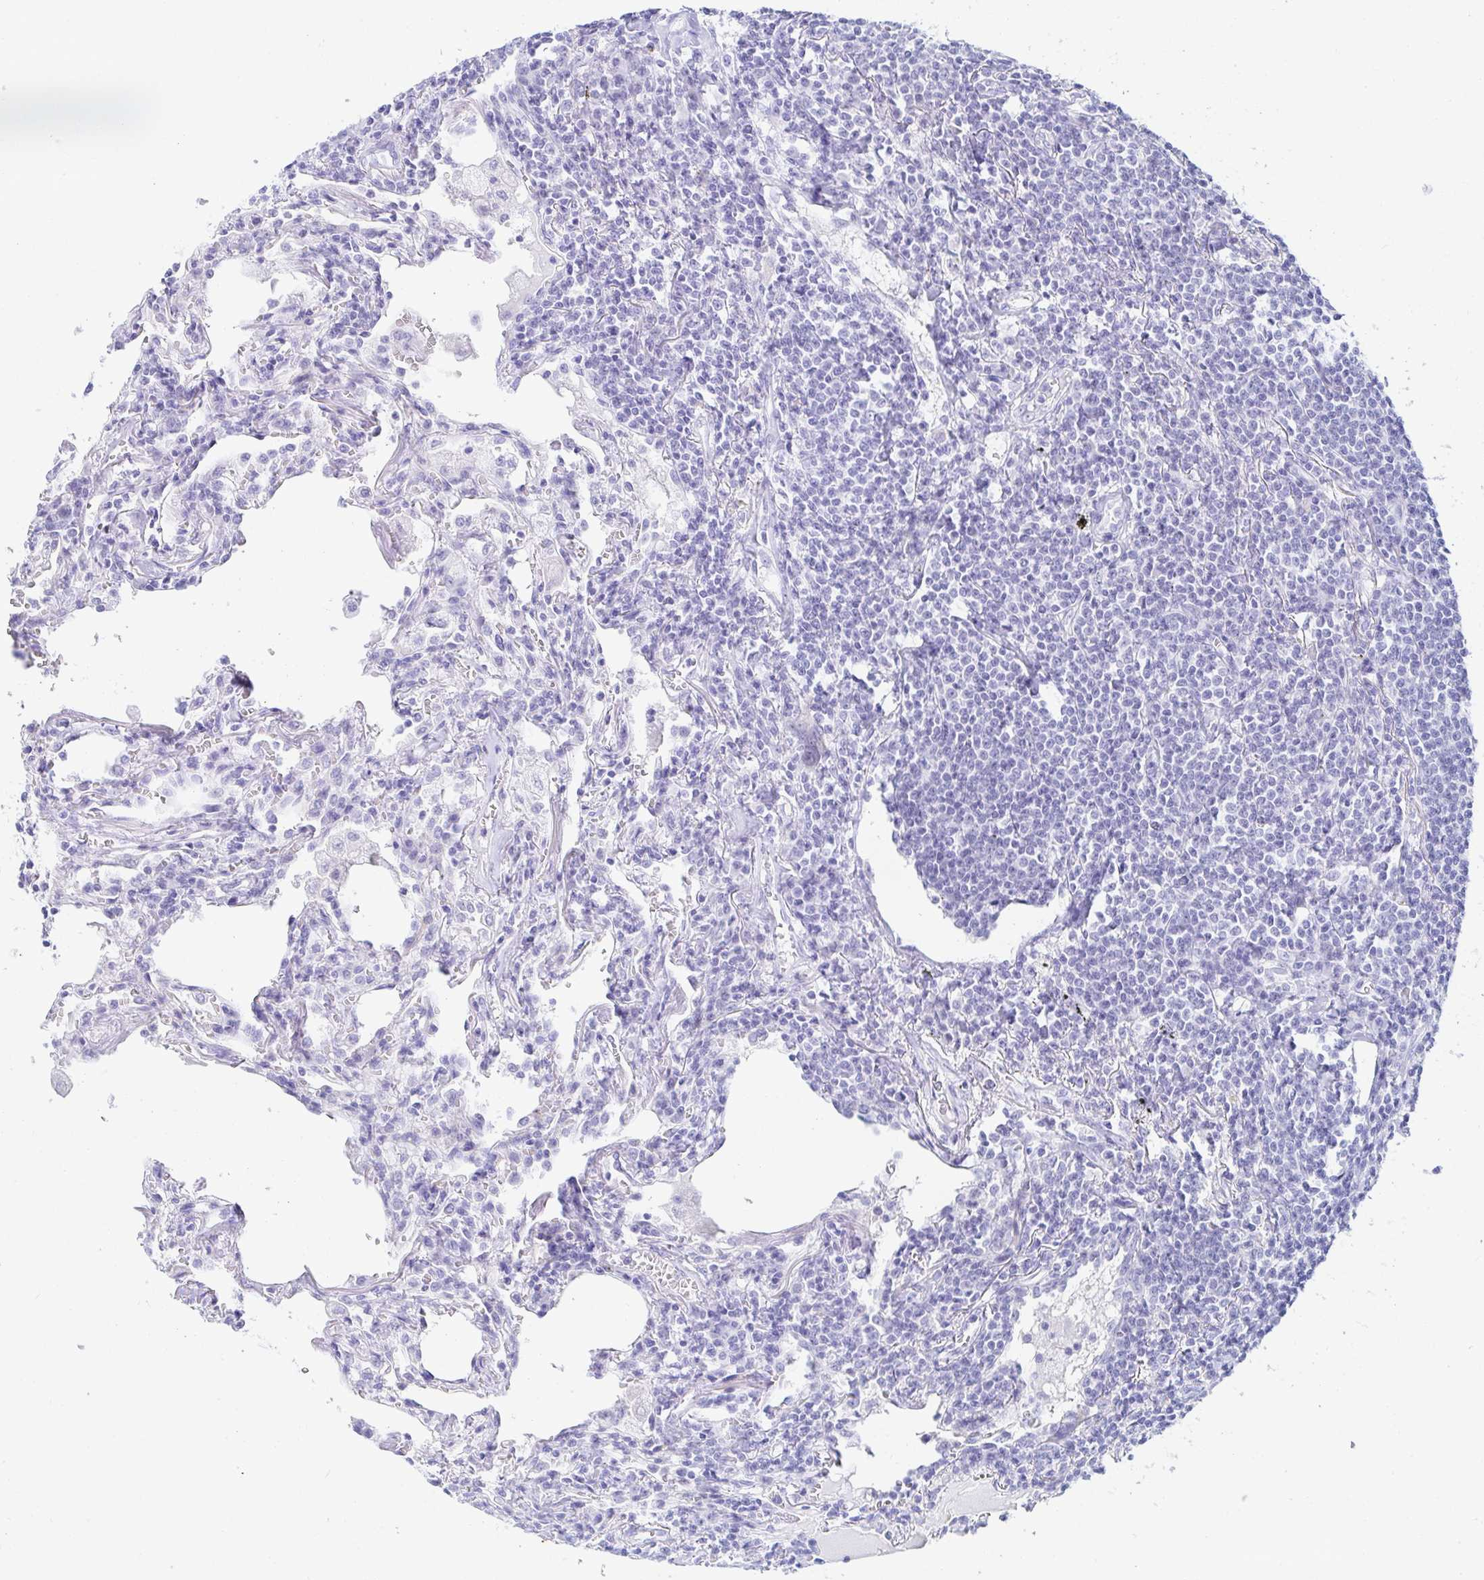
{"staining": {"intensity": "negative", "quantity": "none", "location": "none"}, "tissue": "lymphoma", "cell_type": "Tumor cells", "image_type": "cancer", "snomed": [{"axis": "morphology", "description": "Malignant lymphoma, non-Hodgkin's type, Low grade"}, {"axis": "topography", "description": "Lung"}], "caption": "Immunohistochemistry (IHC) of human lymphoma displays no staining in tumor cells.", "gene": "OR10K1", "patient": {"sex": "female", "age": 71}}